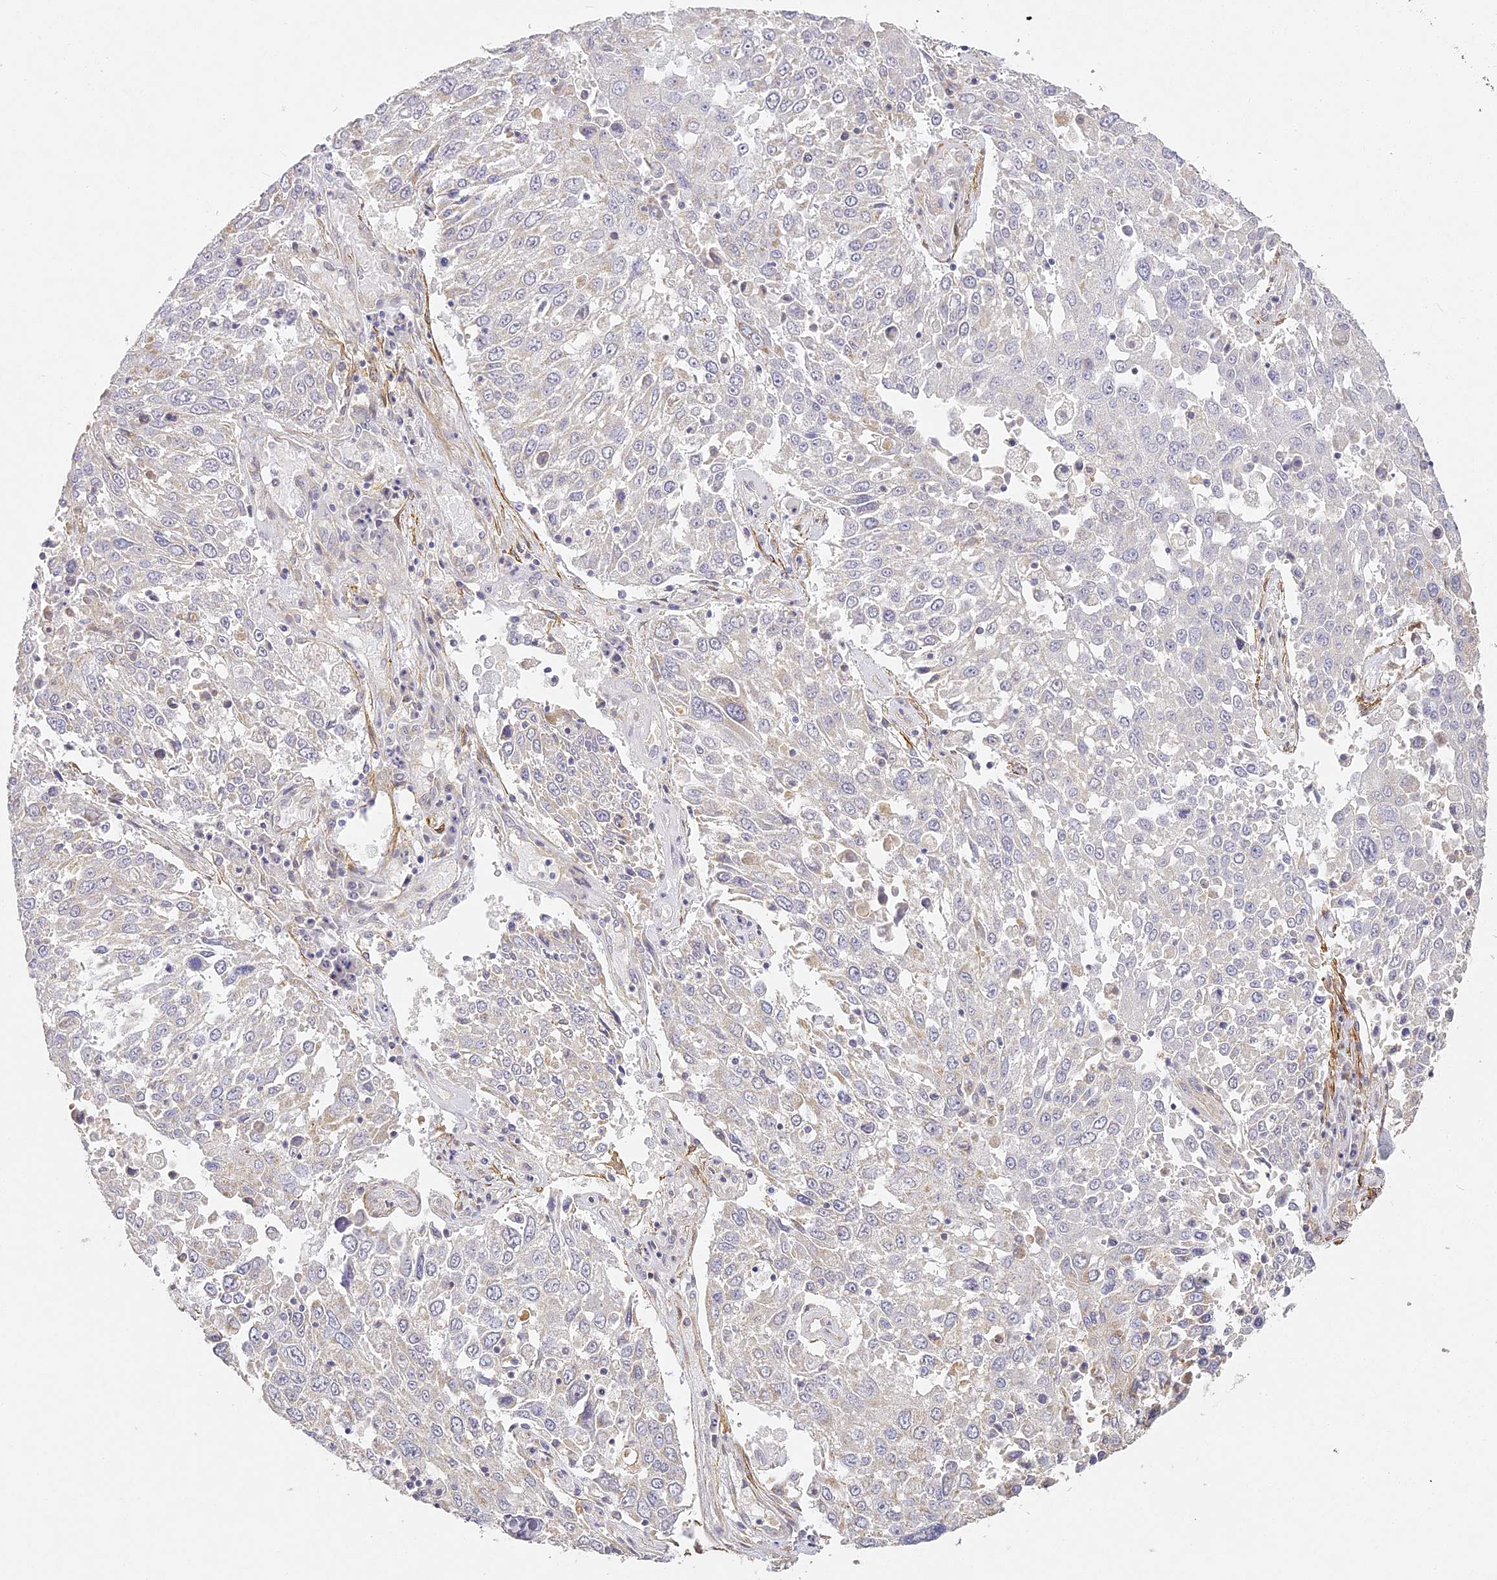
{"staining": {"intensity": "negative", "quantity": "none", "location": "none"}, "tissue": "lung cancer", "cell_type": "Tumor cells", "image_type": "cancer", "snomed": [{"axis": "morphology", "description": "Squamous cell carcinoma, NOS"}, {"axis": "topography", "description": "Lung"}], "caption": "Micrograph shows no protein staining in tumor cells of lung cancer (squamous cell carcinoma) tissue. The staining was performed using DAB (3,3'-diaminobenzidine) to visualize the protein expression in brown, while the nuclei were stained in blue with hematoxylin (Magnification: 20x).", "gene": "MED28", "patient": {"sex": "male", "age": 65}}